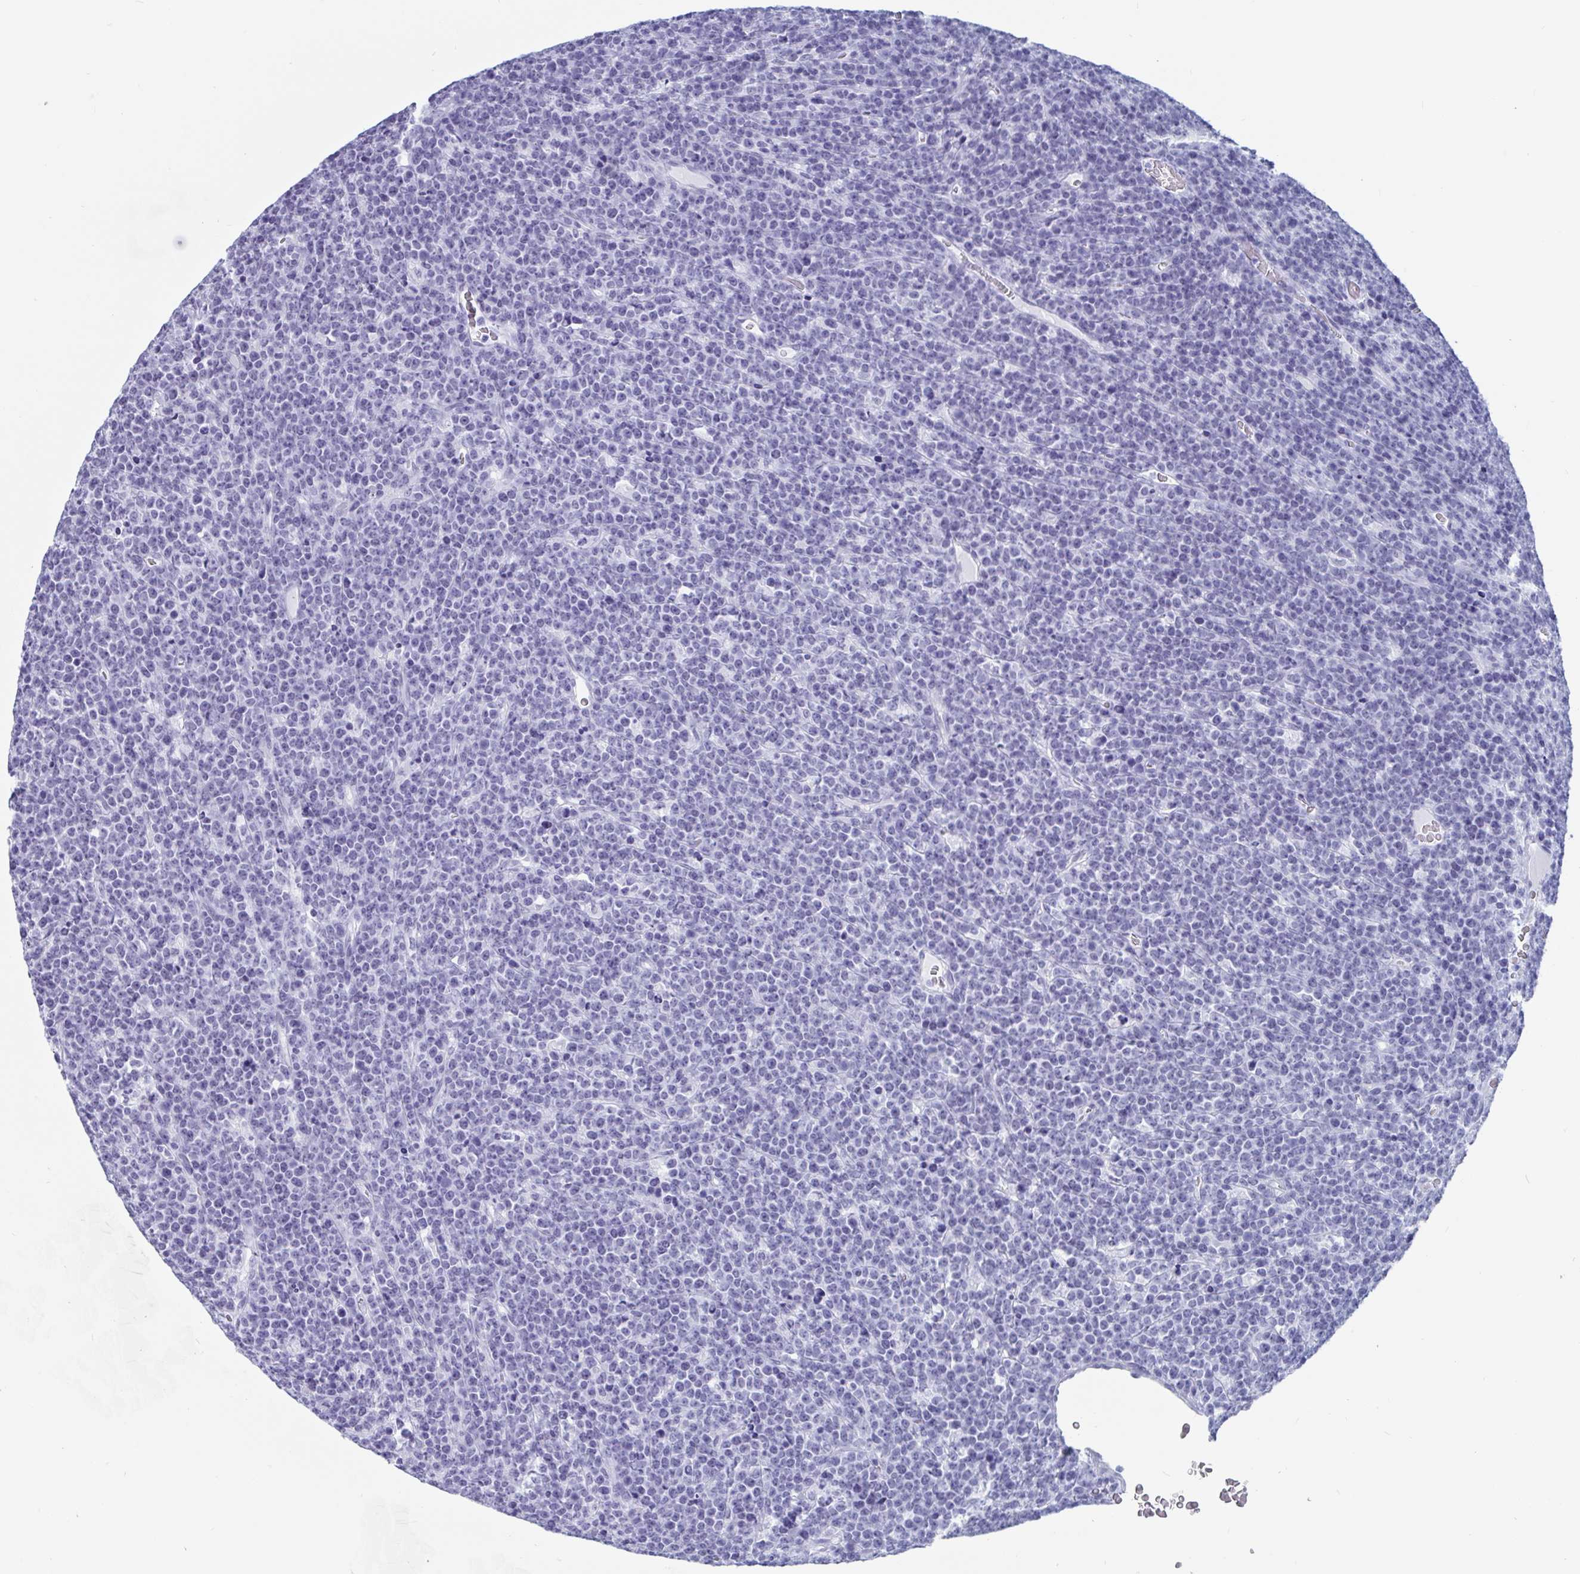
{"staining": {"intensity": "negative", "quantity": "none", "location": "none"}, "tissue": "lymphoma", "cell_type": "Tumor cells", "image_type": "cancer", "snomed": [{"axis": "morphology", "description": "Malignant lymphoma, non-Hodgkin's type, High grade"}, {"axis": "topography", "description": "Ovary"}], "caption": "DAB immunohistochemical staining of high-grade malignant lymphoma, non-Hodgkin's type shows no significant positivity in tumor cells. Nuclei are stained in blue.", "gene": "GKN2", "patient": {"sex": "female", "age": 56}}